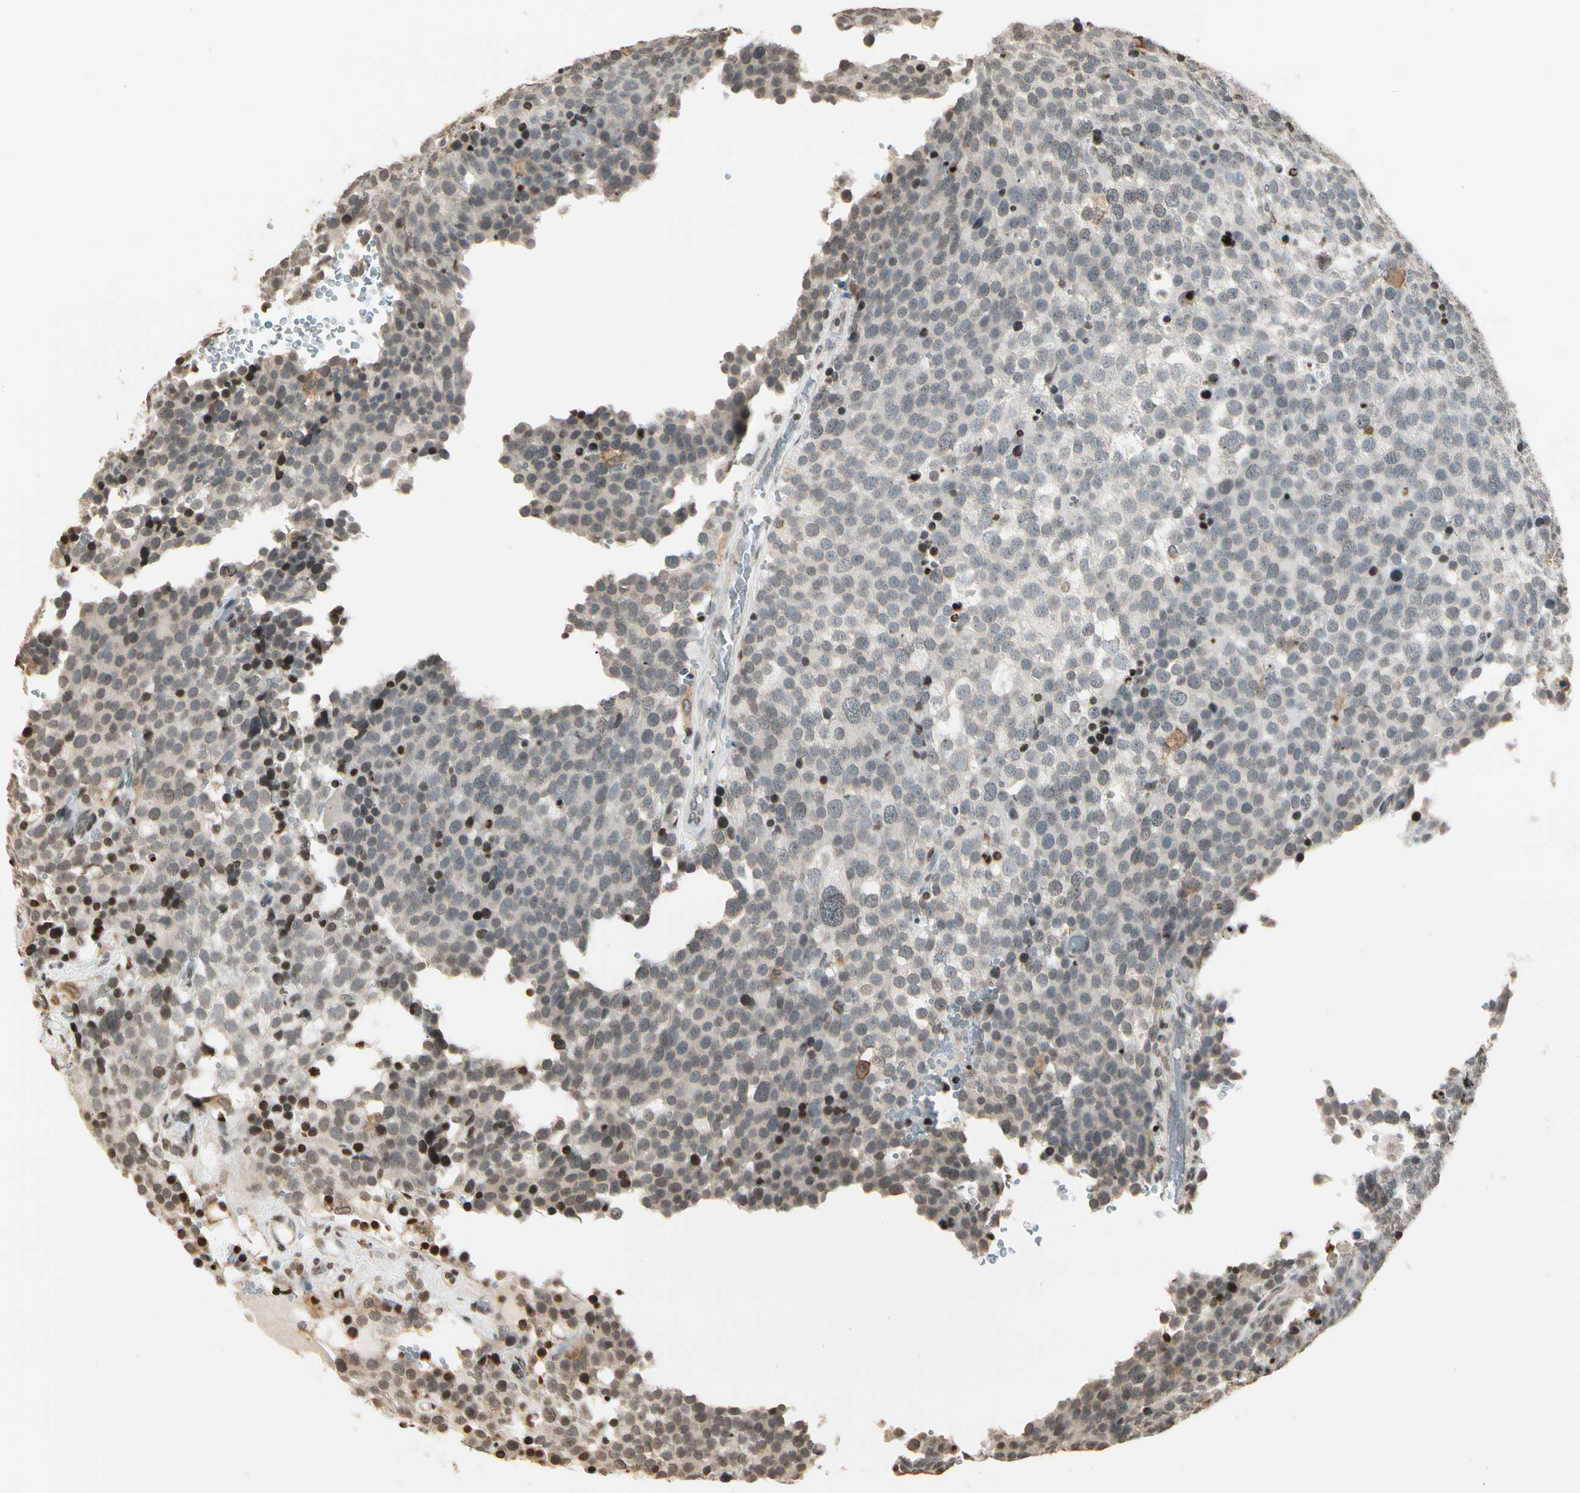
{"staining": {"intensity": "weak", "quantity": "25%-75%", "location": "nuclear"}, "tissue": "testis cancer", "cell_type": "Tumor cells", "image_type": "cancer", "snomed": [{"axis": "morphology", "description": "Seminoma, NOS"}, {"axis": "topography", "description": "Testis"}], "caption": "There is low levels of weak nuclear positivity in tumor cells of testis cancer, as demonstrated by immunohistochemical staining (brown color).", "gene": "FER", "patient": {"sex": "male", "age": 71}}